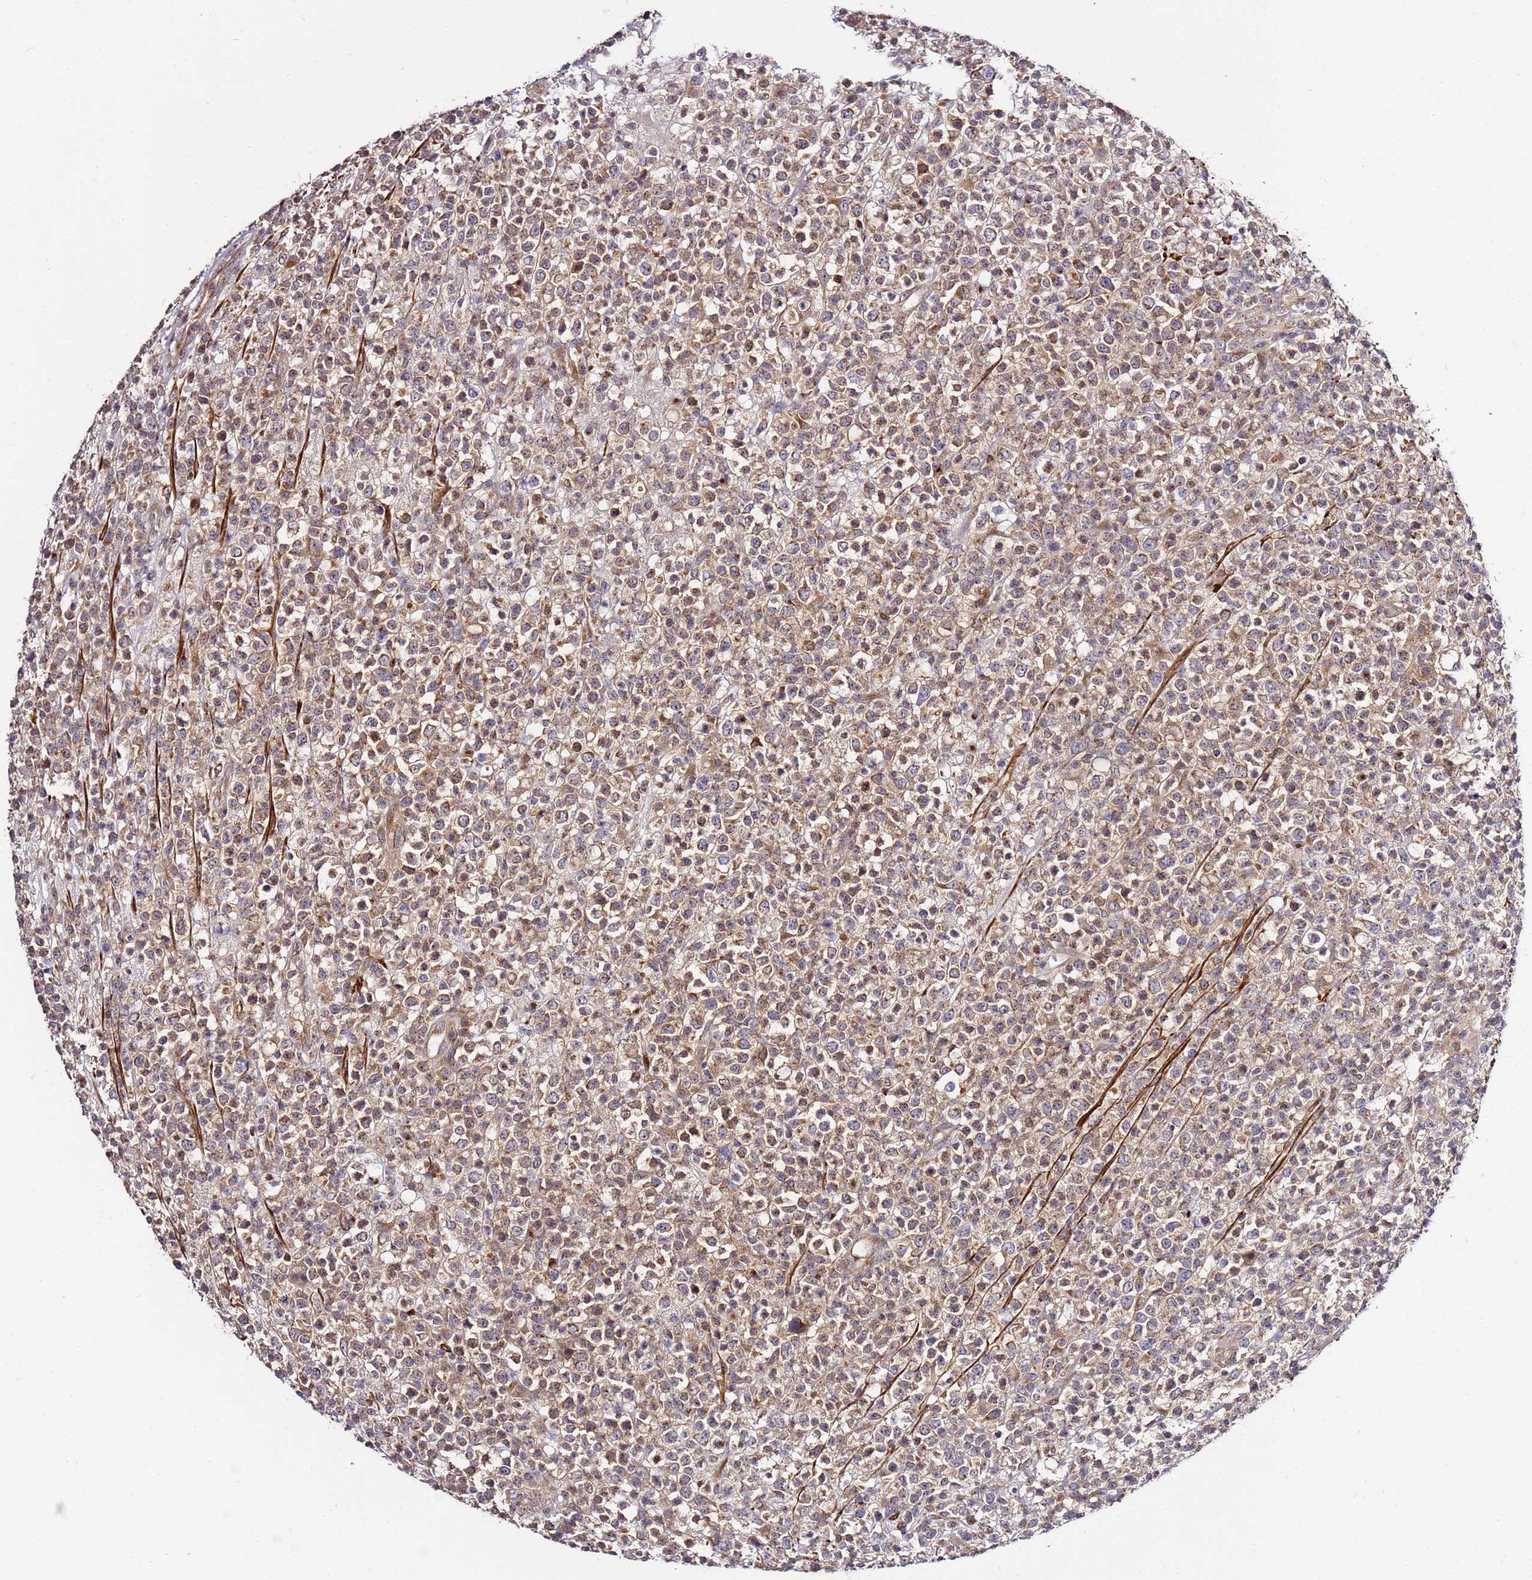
{"staining": {"intensity": "moderate", "quantity": ">75%", "location": "cytoplasmic/membranous,nuclear"}, "tissue": "lymphoma", "cell_type": "Tumor cells", "image_type": "cancer", "snomed": [{"axis": "morphology", "description": "Malignant lymphoma, non-Hodgkin's type, High grade"}, {"axis": "topography", "description": "Colon"}], "caption": "Human lymphoma stained with a brown dye displays moderate cytoplasmic/membranous and nuclear positive positivity in about >75% of tumor cells.", "gene": "PVRIG", "patient": {"sex": "female", "age": 53}}